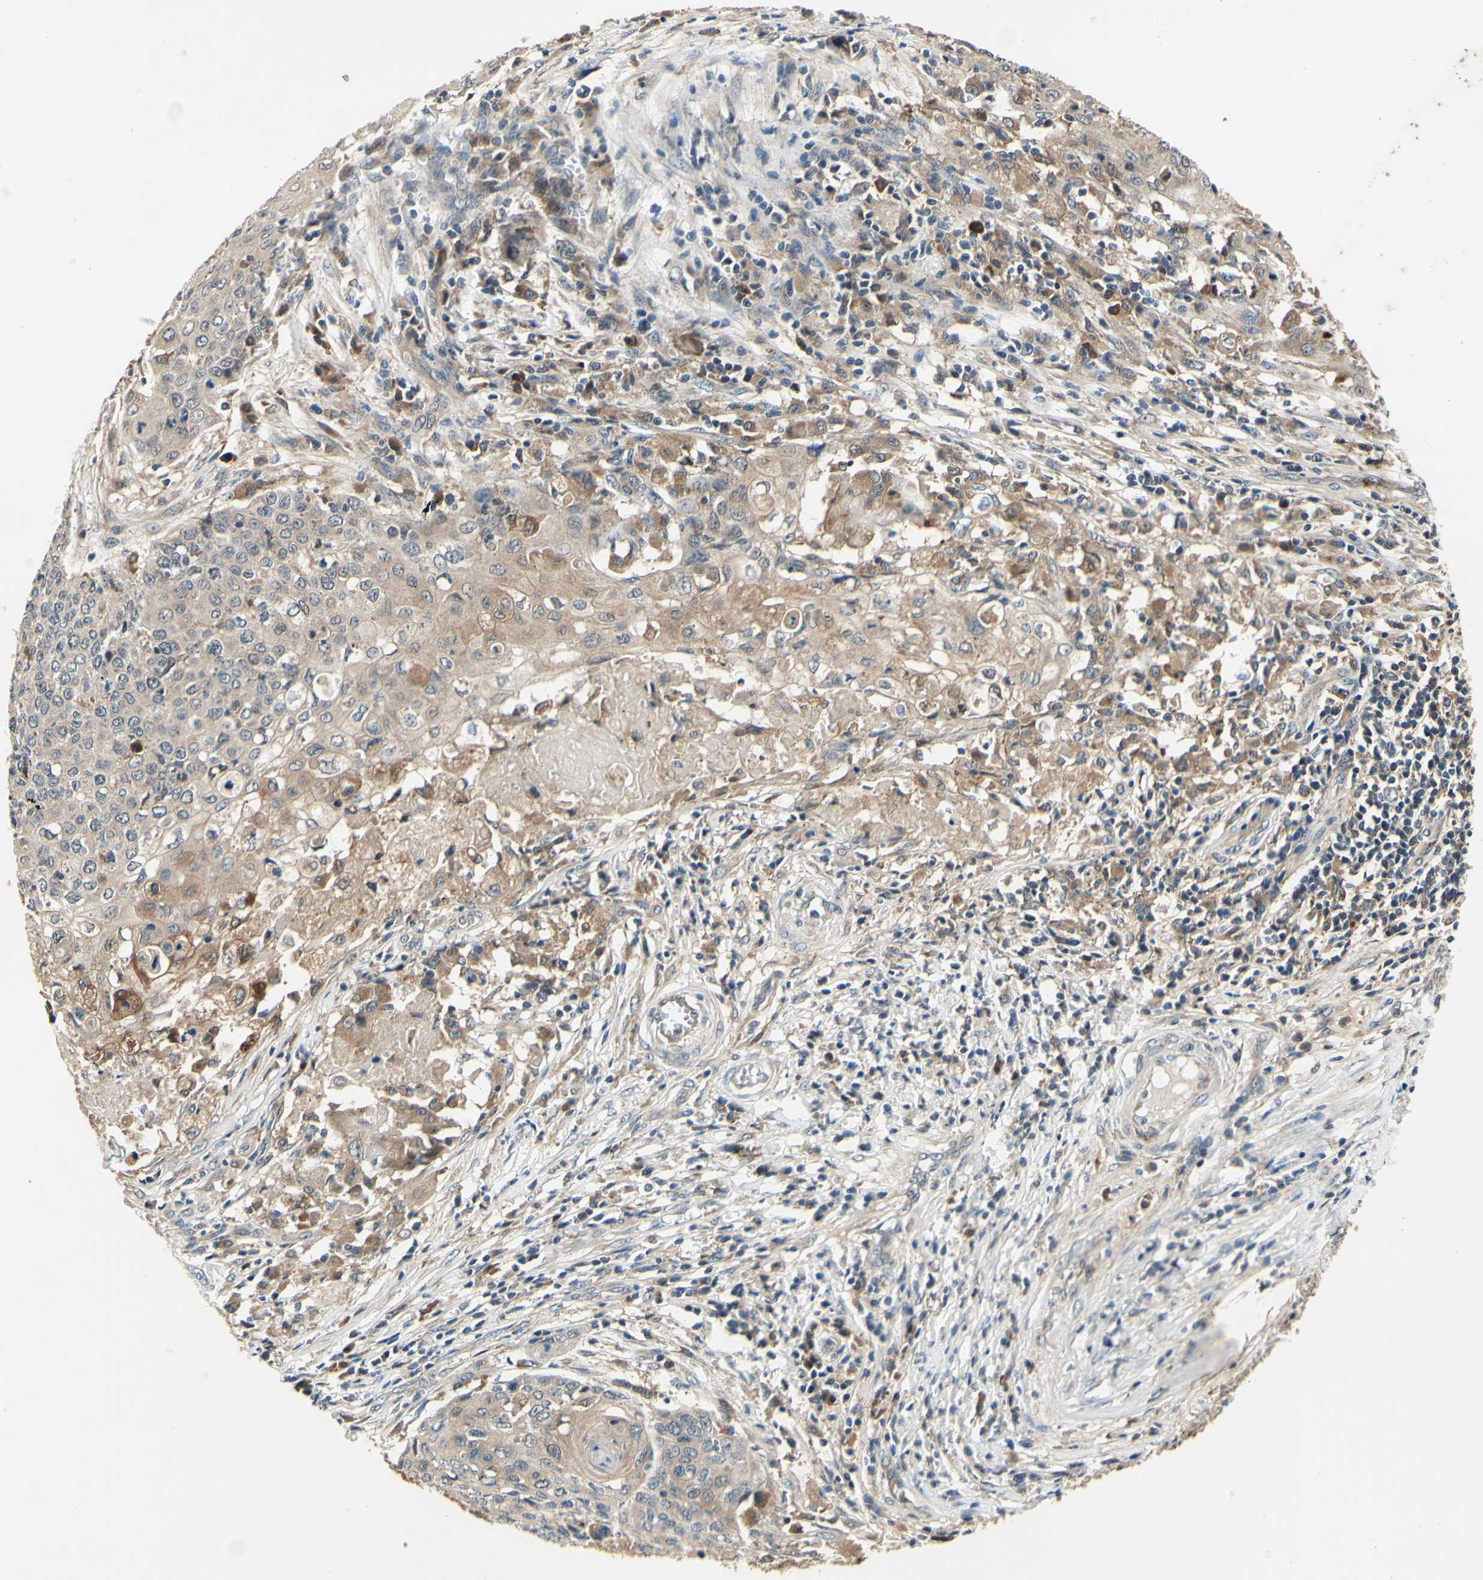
{"staining": {"intensity": "weak", "quantity": ">75%", "location": "cytoplasmic/membranous"}, "tissue": "cervical cancer", "cell_type": "Tumor cells", "image_type": "cancer", "snomed": [{"axis": "morphology", "description": "Squamous cell carcinoma, NOS"}, {"axis": "topography", "description": "Cervix"}], "caption": "Human squamous cell carcinoma (cervical) stained with a brown dye shows weak cytoplasmic/membranous positive staining in approximately >75% of tumor cells.", "gene": "PLA2G4A", "patient": {"sex": "female", "age": 39}}